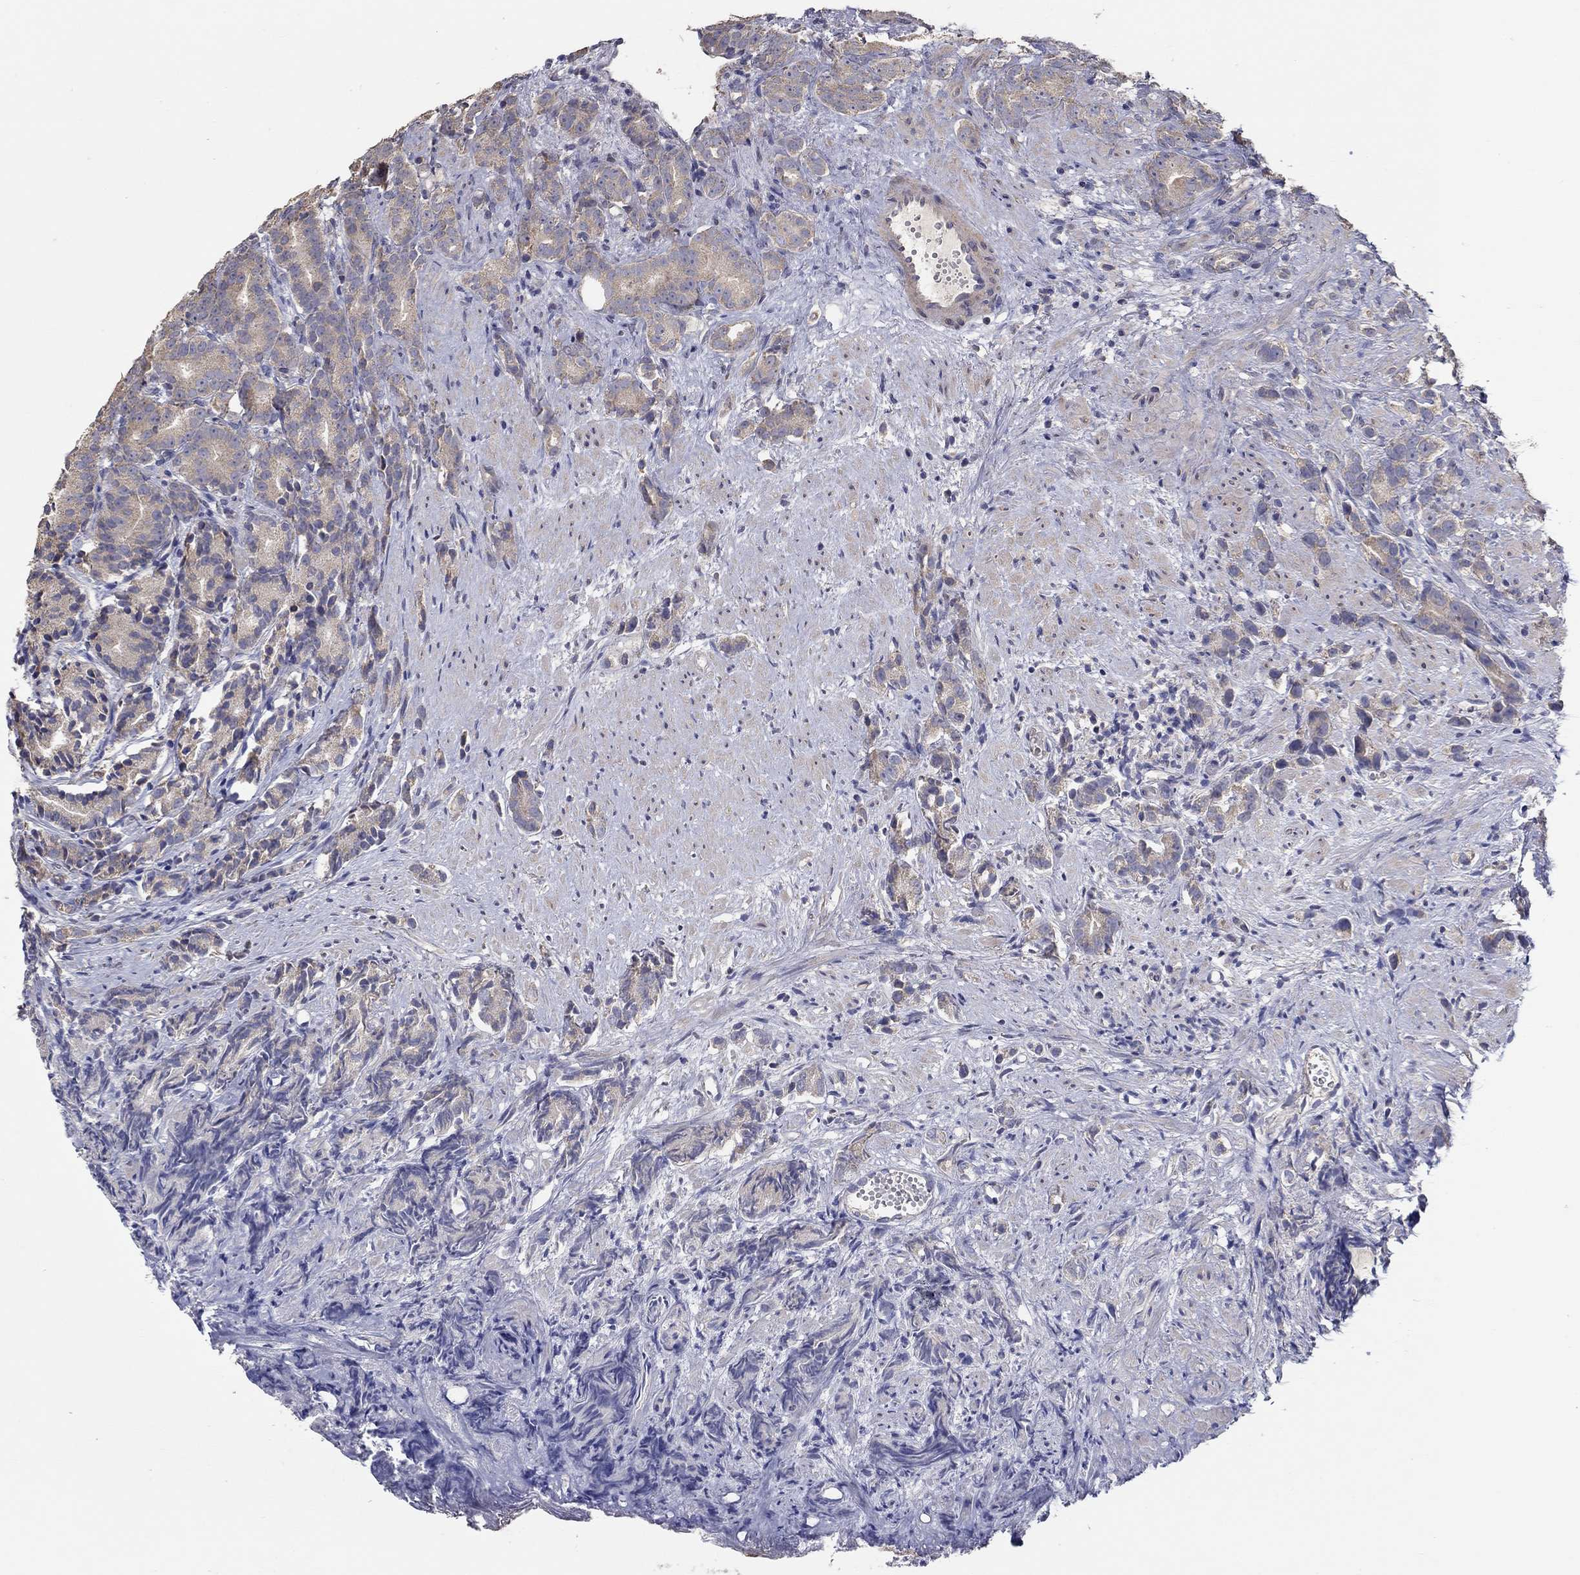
{"staining": {"intensity": "weak", "quantity": "<25%", "location": "cytoplasmic/membranous"}, "tissue": "prostate cancer", "cell_type": "Tumor cells", "image_type": "cancer", "snomed": [{"axis": "morphology", "description": "Adenocarcinoma, High grade"}, {"axis": "topography", "description": "Prostate"}], "caption": "A histopathology image of prostate high-grade adenocarcinoma stained for a protein demonstrates no brown staining in tumor cells.", "gene": "DOCK3", "patient": {"sex": "male", "age": 90}}